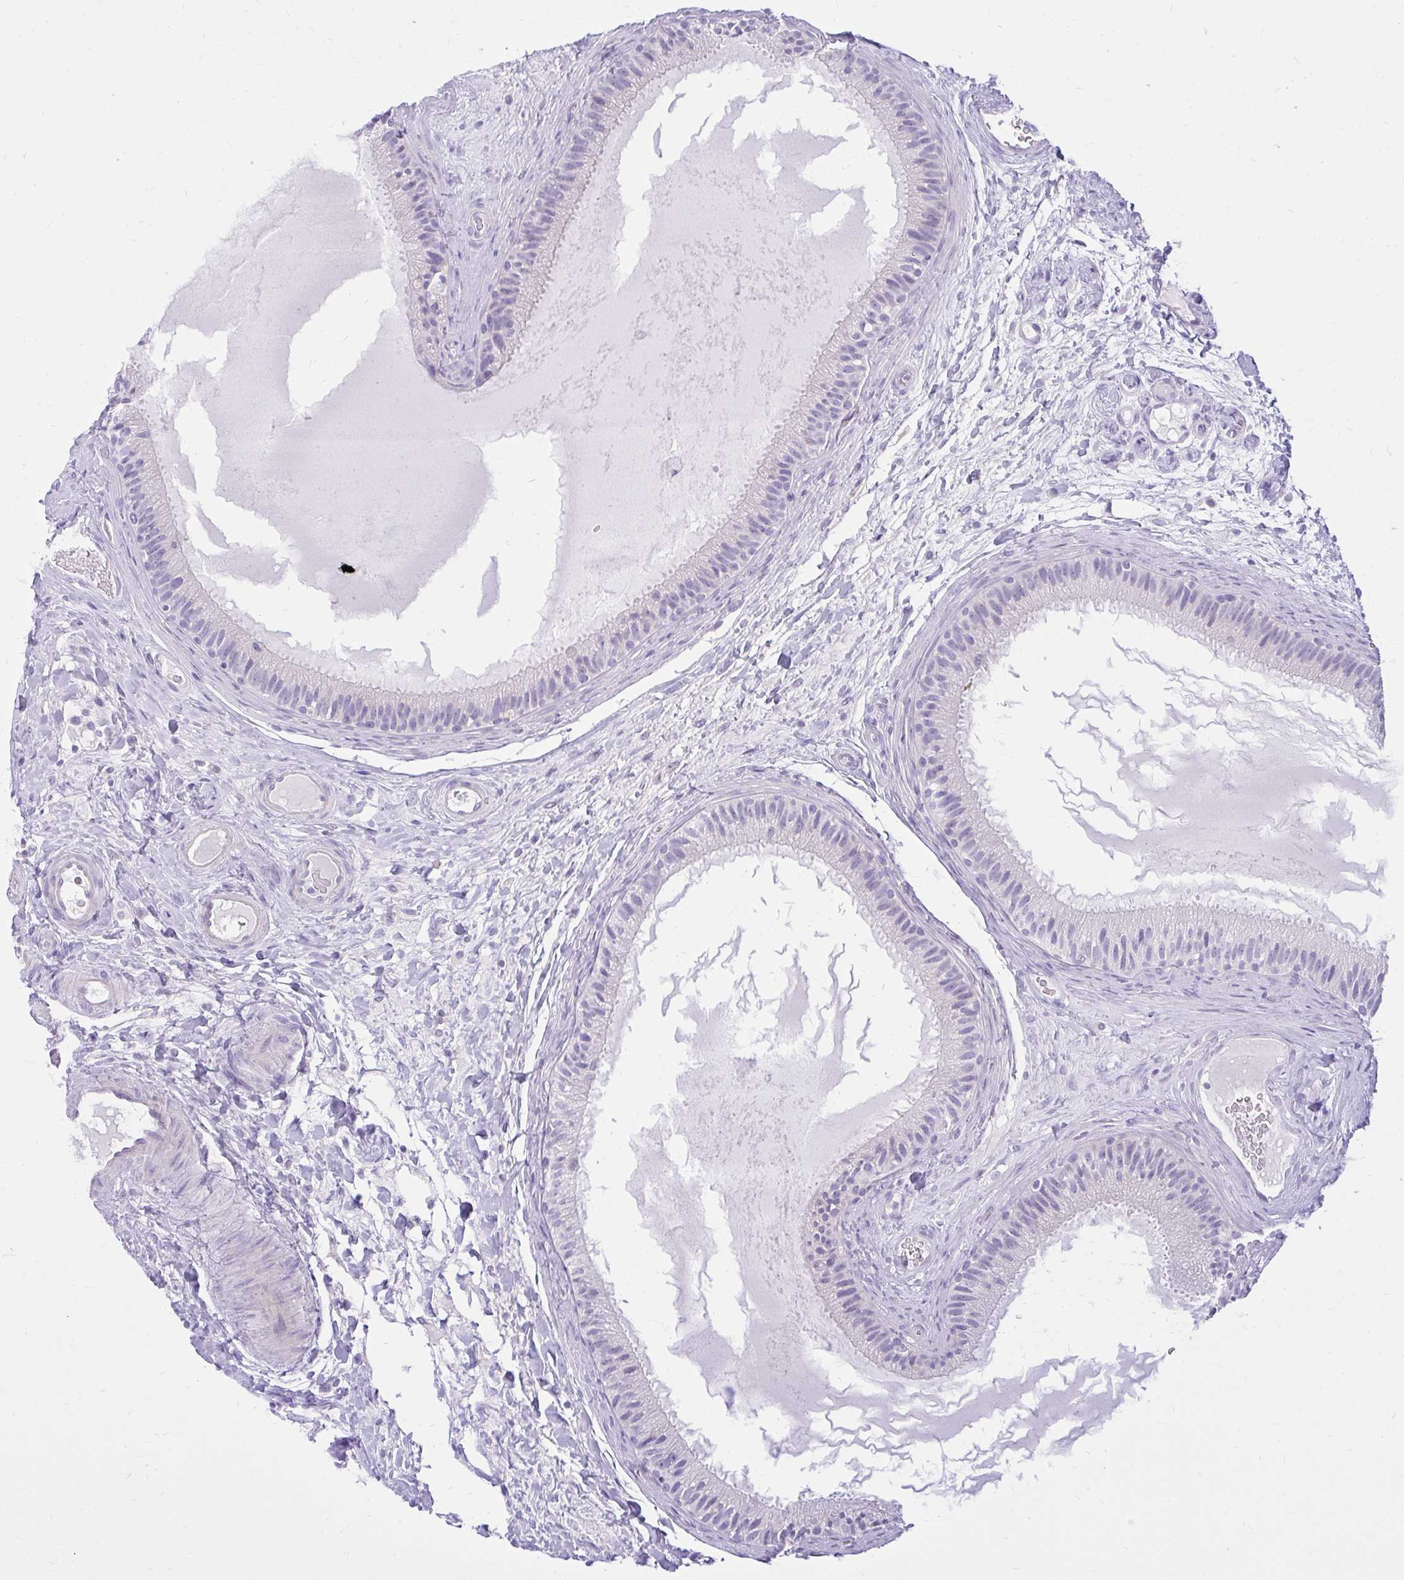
{"staining": {"intensity": "weak", "quantity": "<25%", "location": "nuclear"}, "tissue": "epididymis", "cell_type": "Glandular cells", "image_type": "normal", "snomed": [{"axis": "morphology", "description": "Normal tissue, NOS"}, {"axis": "topography", "description": "Epididymis"}], "caption": "Immunohistochemical staining of normal human epididymis shows no significant expression in glandular cells.", "gene": "PRAP1", "patient": {"sex": "male", "age": 23}}